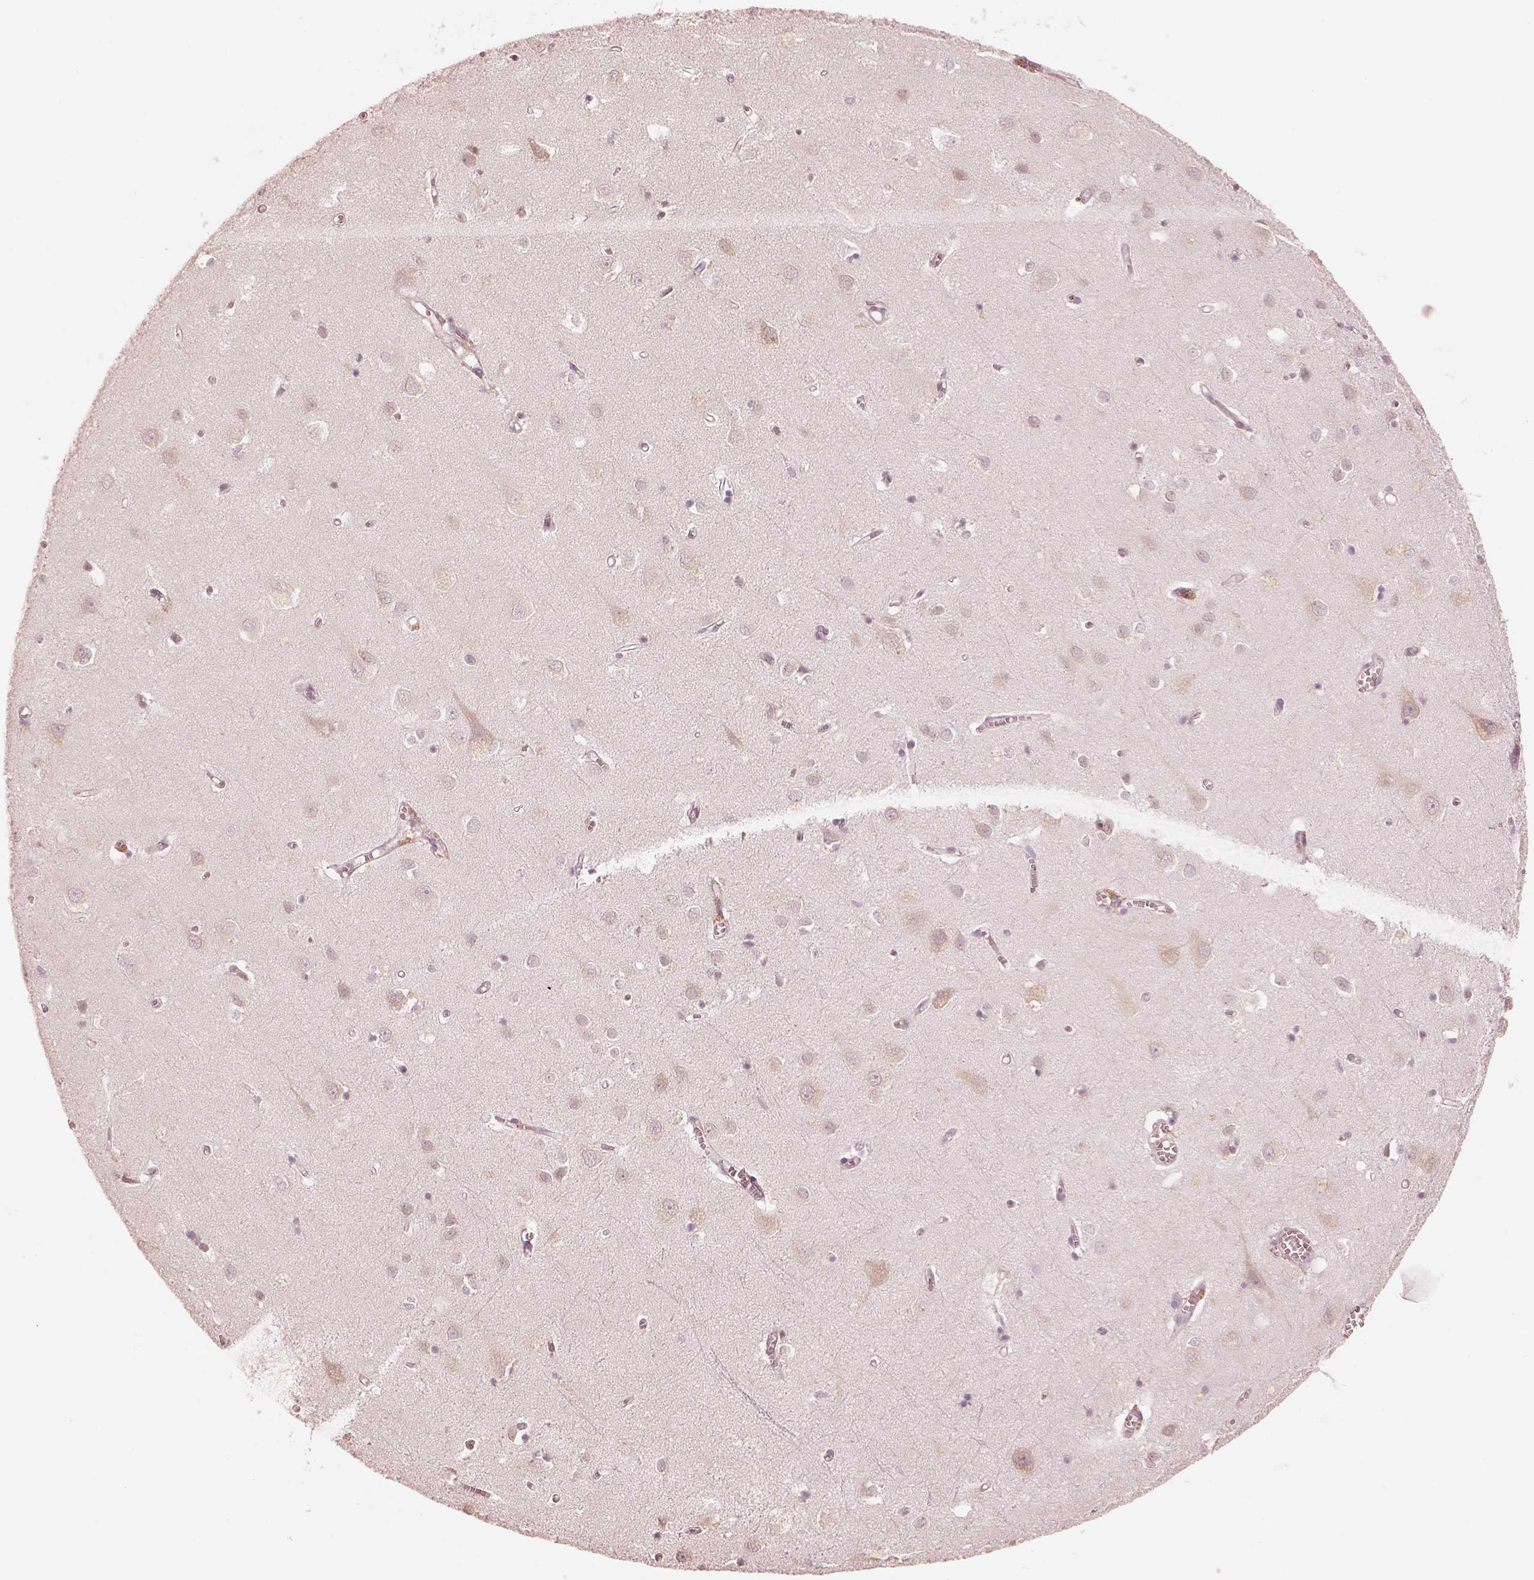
{"staining": {"intensity": "negative", "quantity": "none", "location": "none"}, "tissue": "cerebral cortex", "cell_type": "Endothelial cells", "image_type": "normal", "snomed": [{"axis": "morphology", "description": "Normal tissue, NOS"}, {"axis": "topography", "description": "Cerebral cortex"}], "caption": "Immunohistochemistry (IHC) histopathology image of unremarkable cerebral cortex stained for a protein (brown), which reveals no positivity in endothelial cells.", "gene": "GORASP2", "patient": {"sex": "male", "age": 70}}